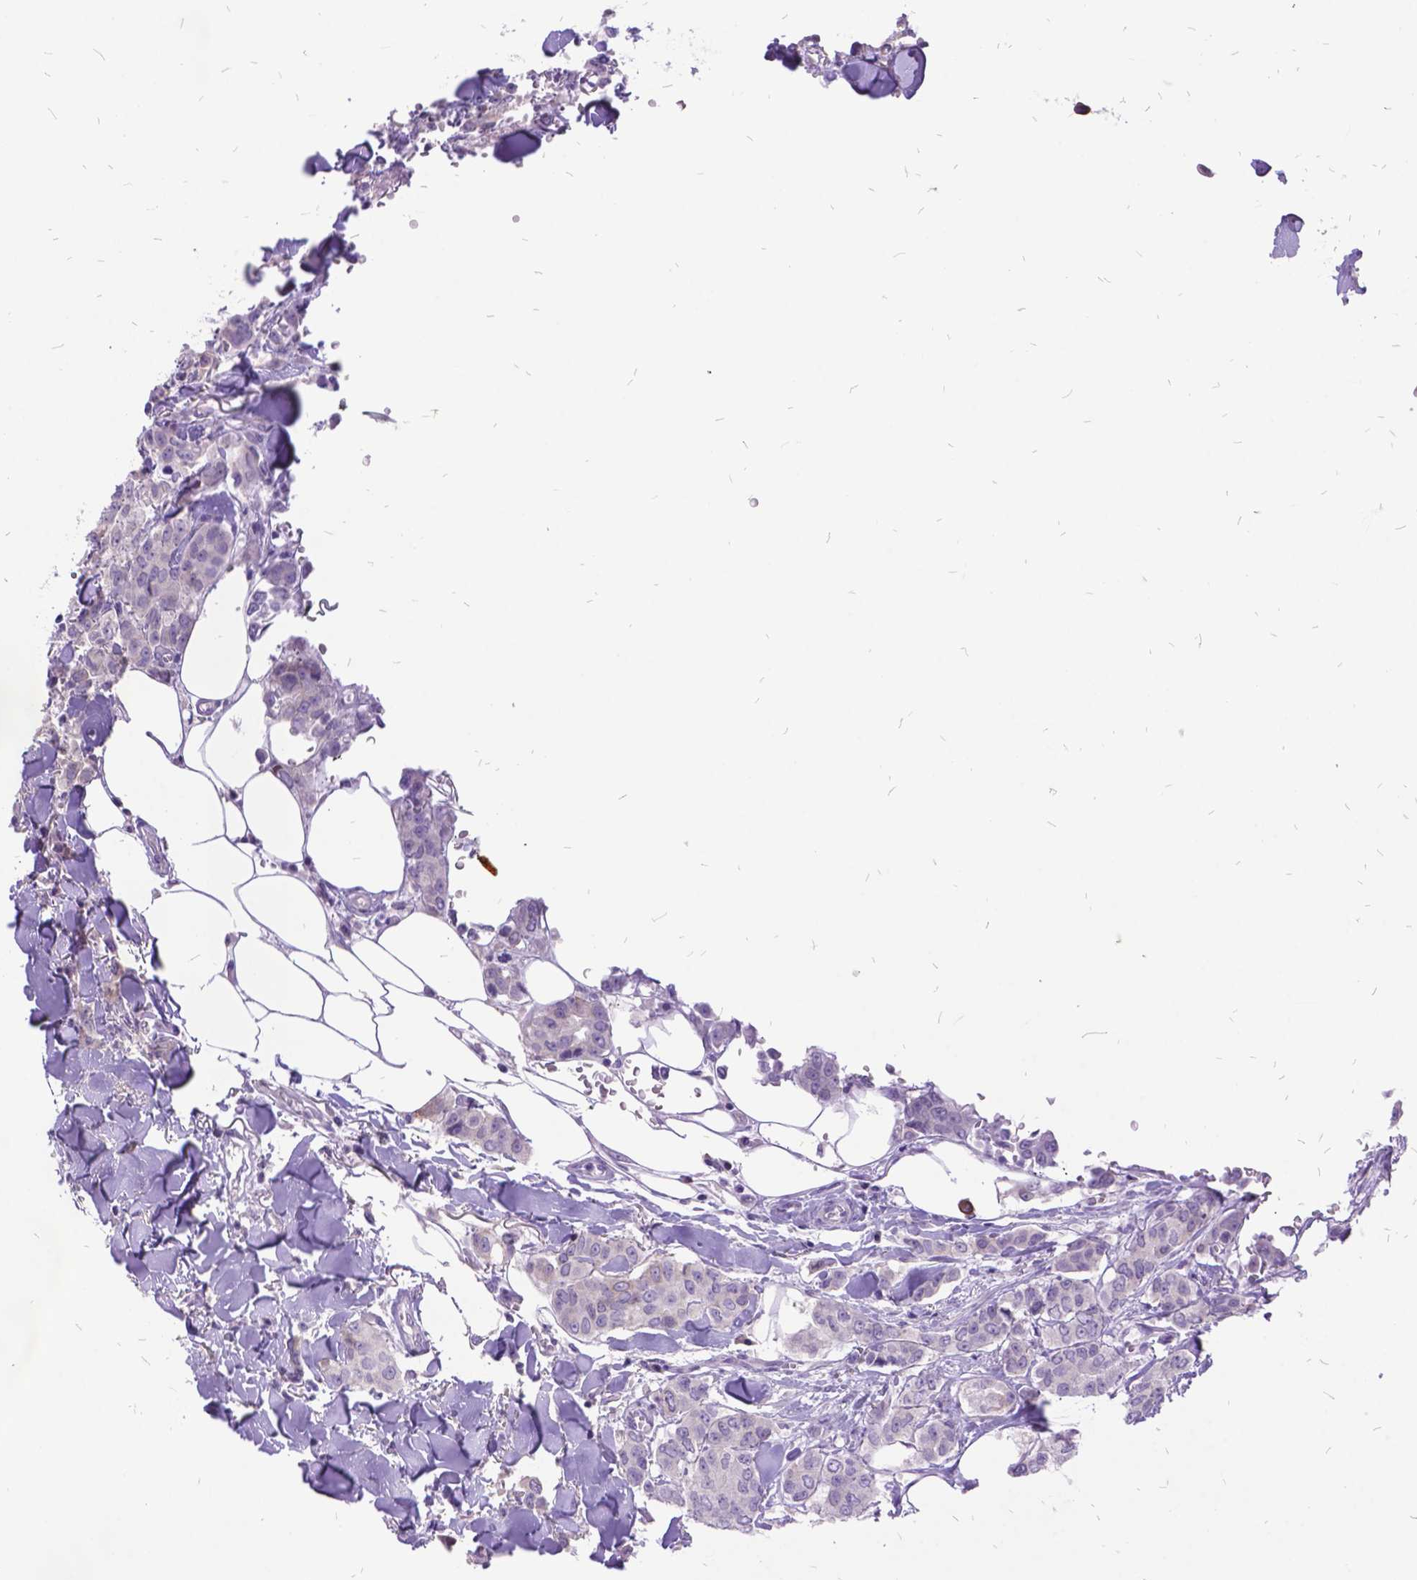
{"staining": {"intensity": "negative", "quantity": "none", "location": "none"}, "tissue": "breast cancer", "cell_type": "Tumor cells", "image_type": "cancer", "snomed": [{"axis": "morphology", "description": "Duct carcinoma"}, {"axis": "topography", "description": "Breast"}], "caption": "This is an IHC photomicrograph of breast cancer. There is no staining in tumor cells.", "gene": "ITGB6", "patient": {"sex": "female", "age": 94}}